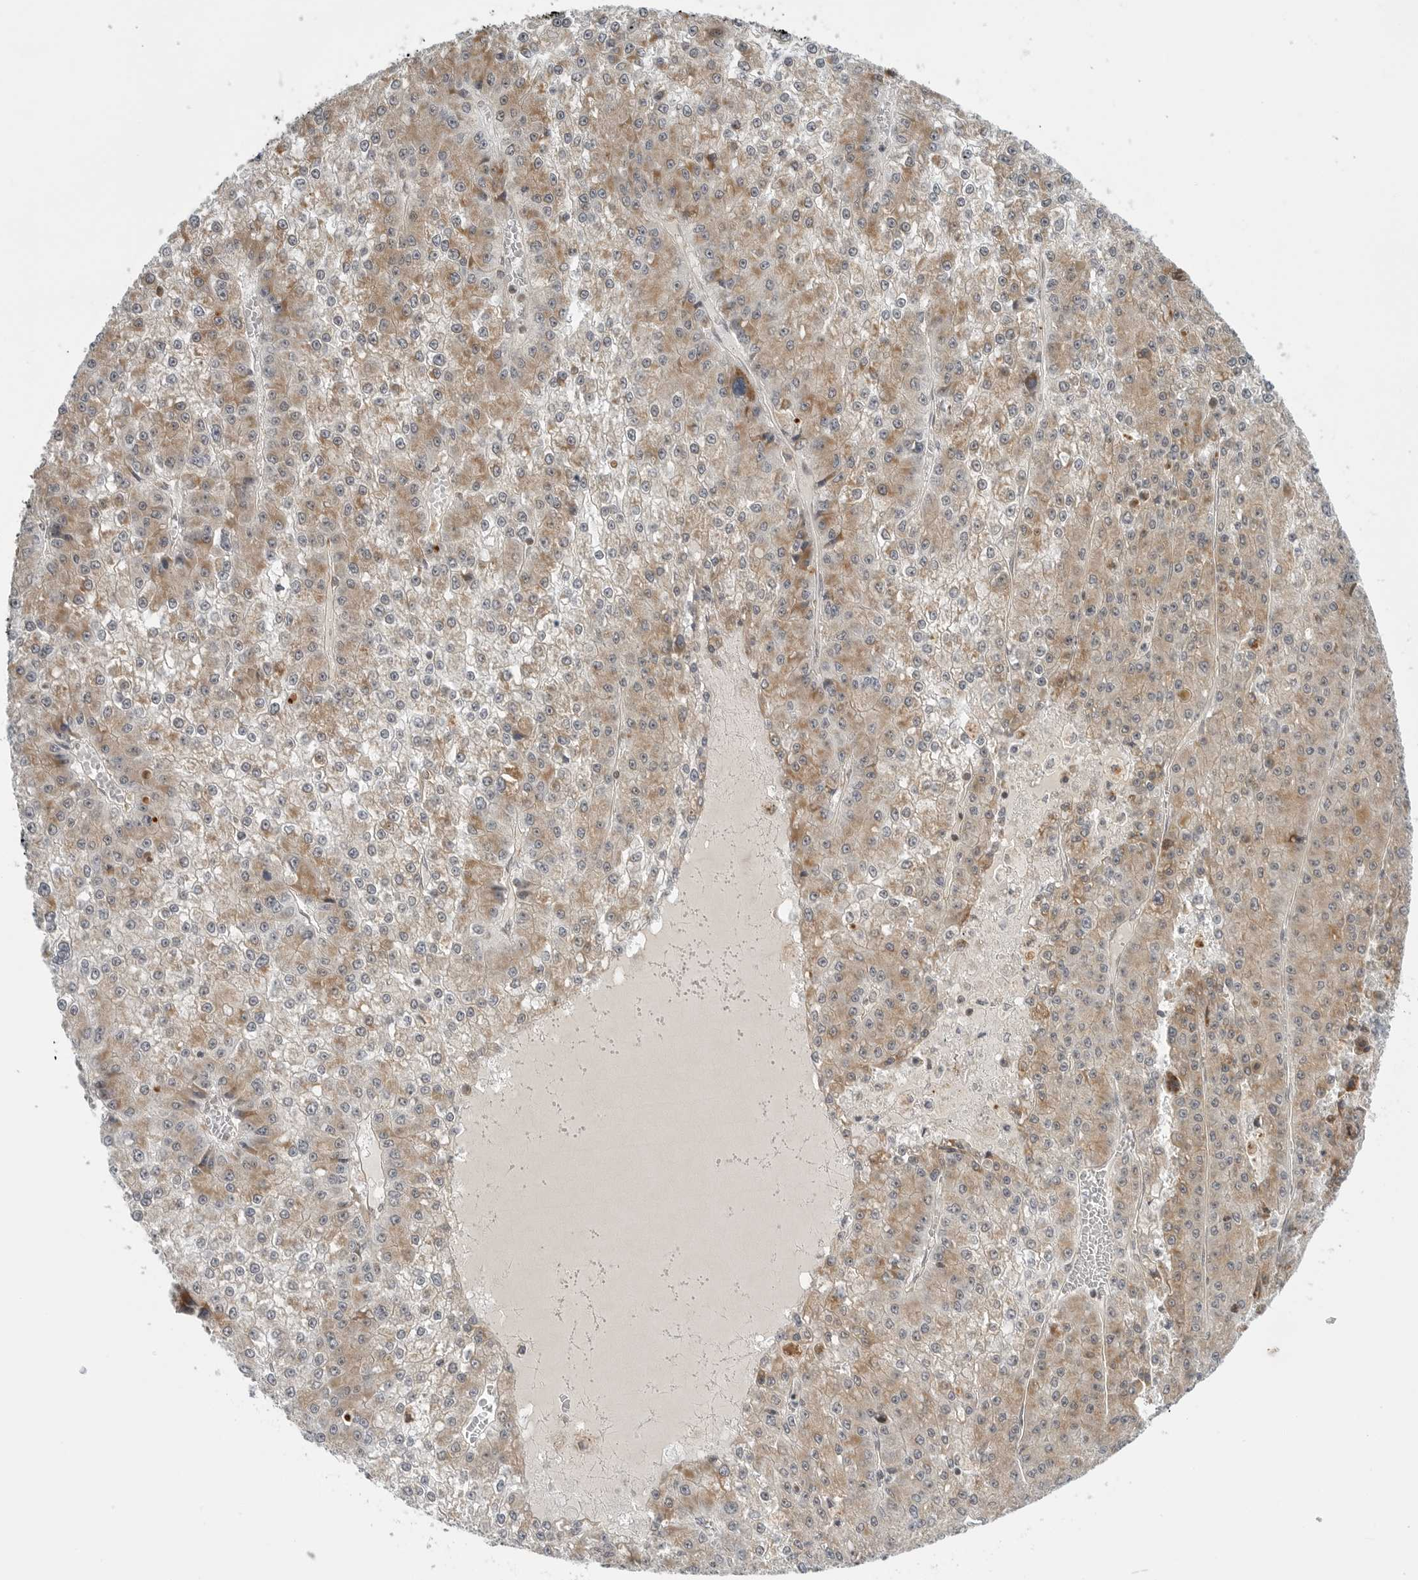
{"staining": {"intensity": "moderate", "quantity": ">75%", "location": "cytoplasmic/membranous"}, "tissue": "liver cancer", "cell_type": "Tumor cells", "image_type": "cancer", "snomed": [{"axis": "morphology", "description": "Carcinoma, Hepatocellular, NOS"}, {"axis": "topography", "description": "Liver"}], "caption": "Human hepatocellular carcinoma (liver) stained with a protein marker reveals moderate staining in tumor cells.", "gene": "PEX2", "patient": {"sex": "female", "age": 73}}